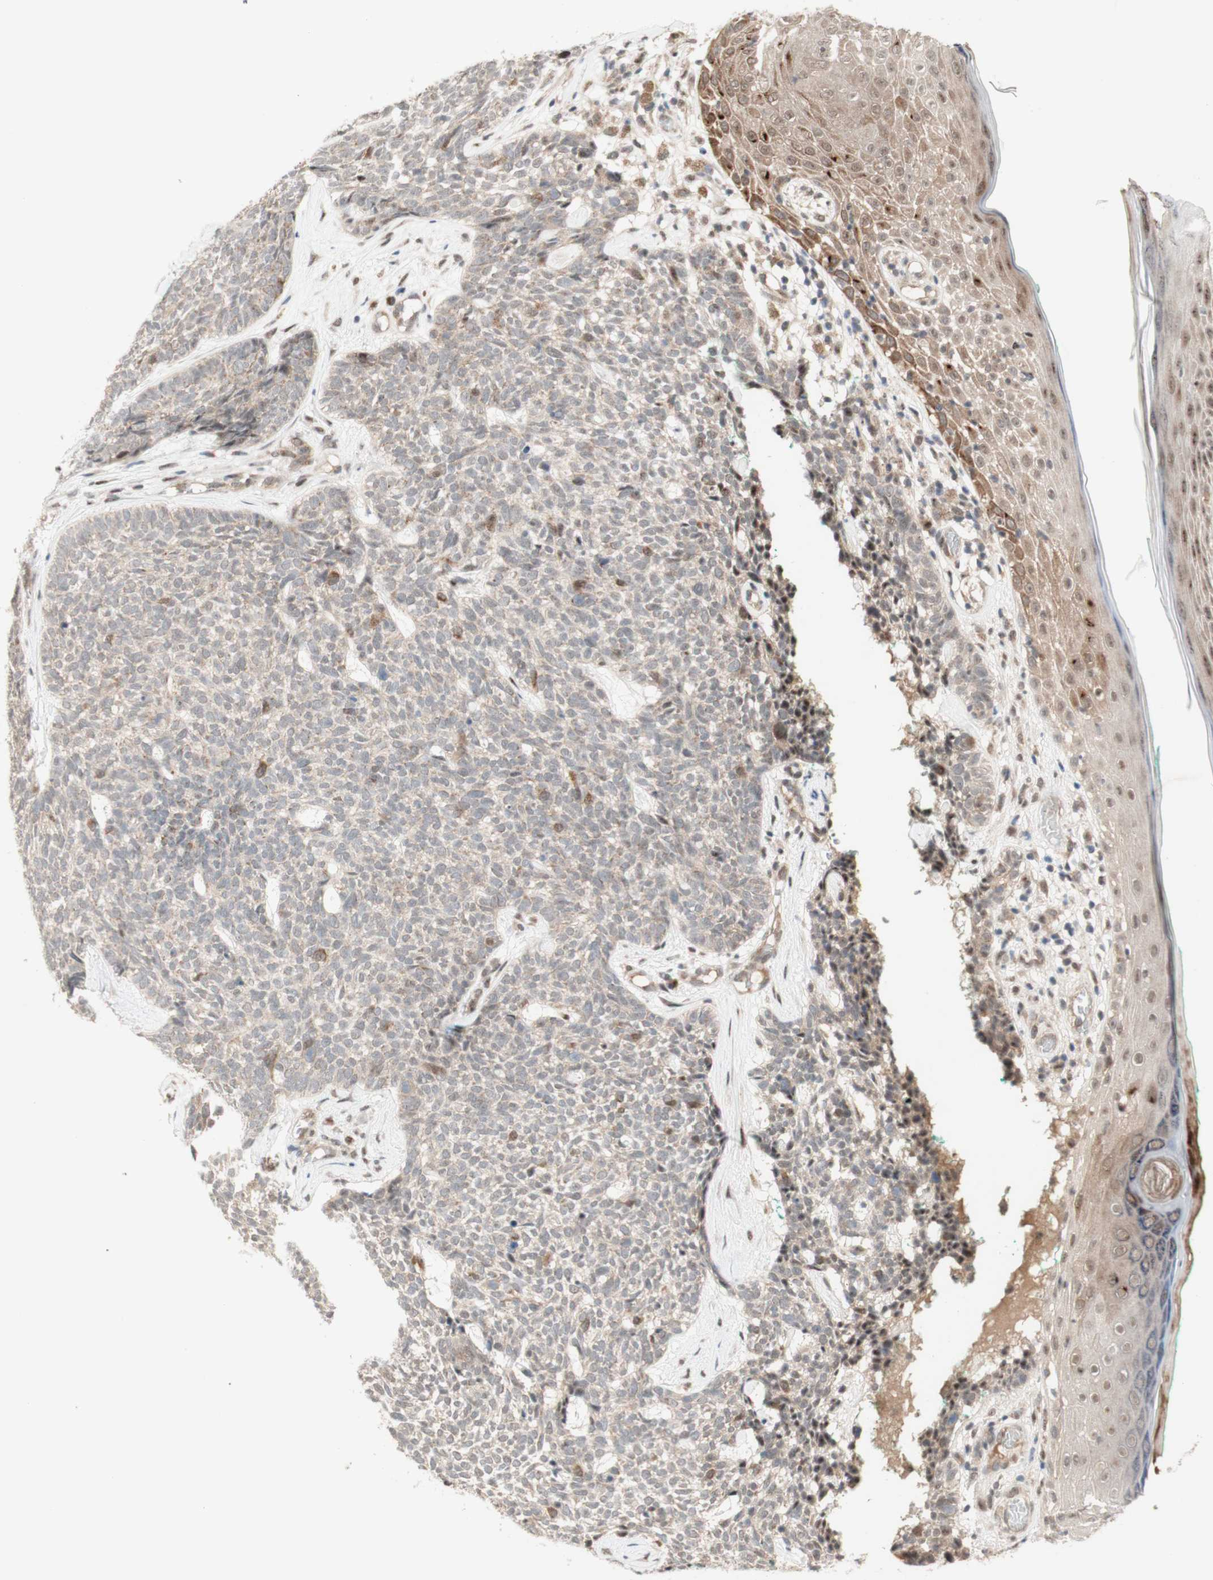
{"staining": {"intensity": "weak", "quantity": ">75%", "location": "cytoplasmic/membranous"}, "tissue": "skin cancer", "cell_type": "Tumor cells", "image_type": "cancer", "snomed": [{"axis": "morphology", "description": "Basal cell carcinoma"}, {"axis": "topography", "description": "Skin"}], "caption": "Skin cancer (basal cell carcinoma) was stained to show a protein in brown. There is low levels of weak cytoplasmic/membranous positivity in approximately >75% of tumor cells. (DAB IHC with brightfield microscopy, high magnification).", "gene": "CYLD", "patient": {"sex": "female", "age": 84}}